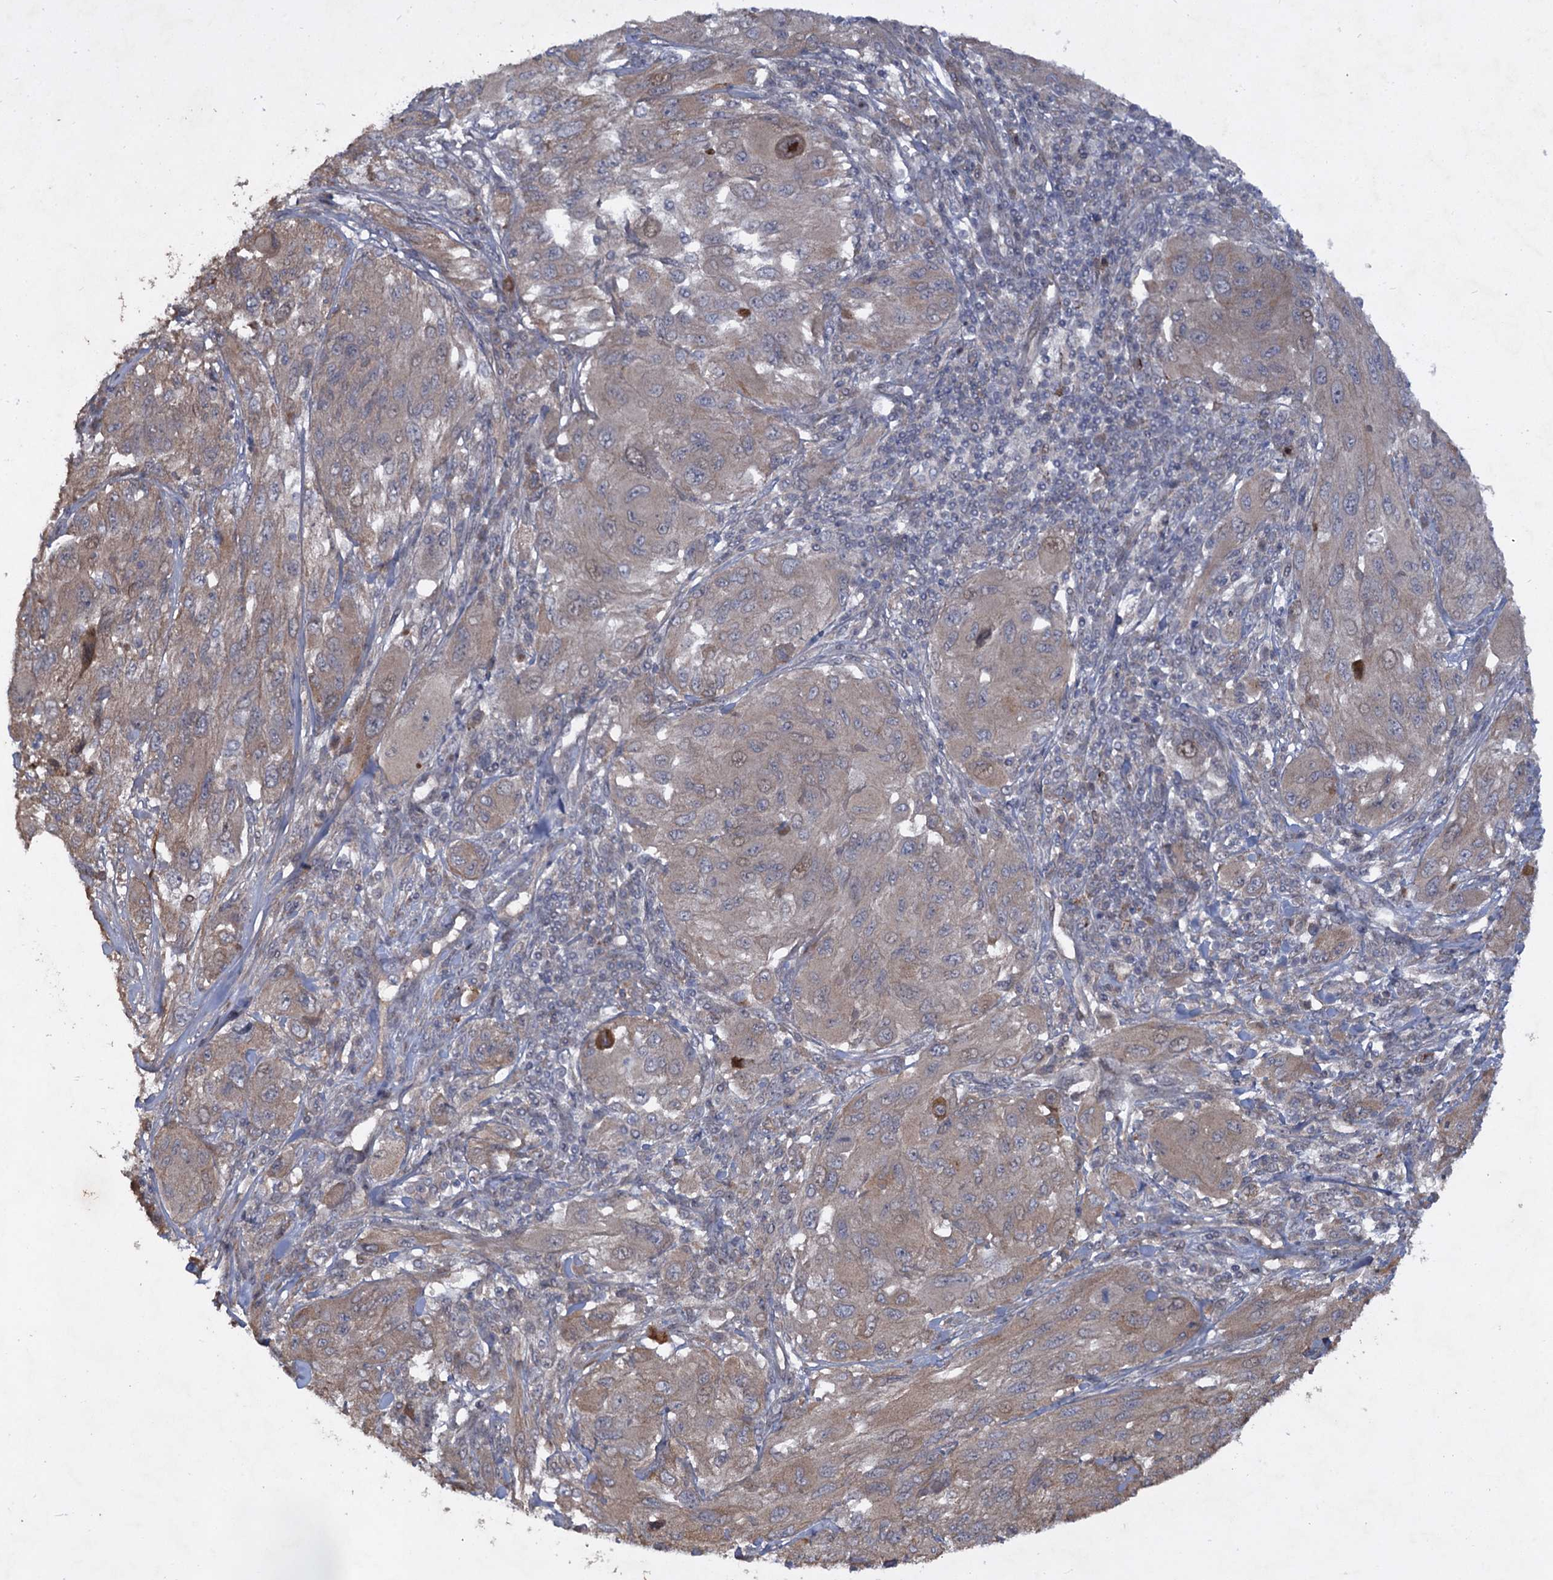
{"staining": {"intensity": "weak", "quantity": "<25%", "location": "cytoplasmic/membranous"}, "tissue": "melanoma", "cell_type": "Tumor cells", "image_type": "cancer", "snomed": [{"axis": "morphology", "description": "Malignant melanoma, NOS"}, {"axis": "topography", "description": "Skin"}], "caption": "This is an immunohistochemistry (IHC) micrograph of human melanoma. There is no positivity in tumor cells.", "gene": "NUDT22", "patient": {"sex": "female", "age": 91}}